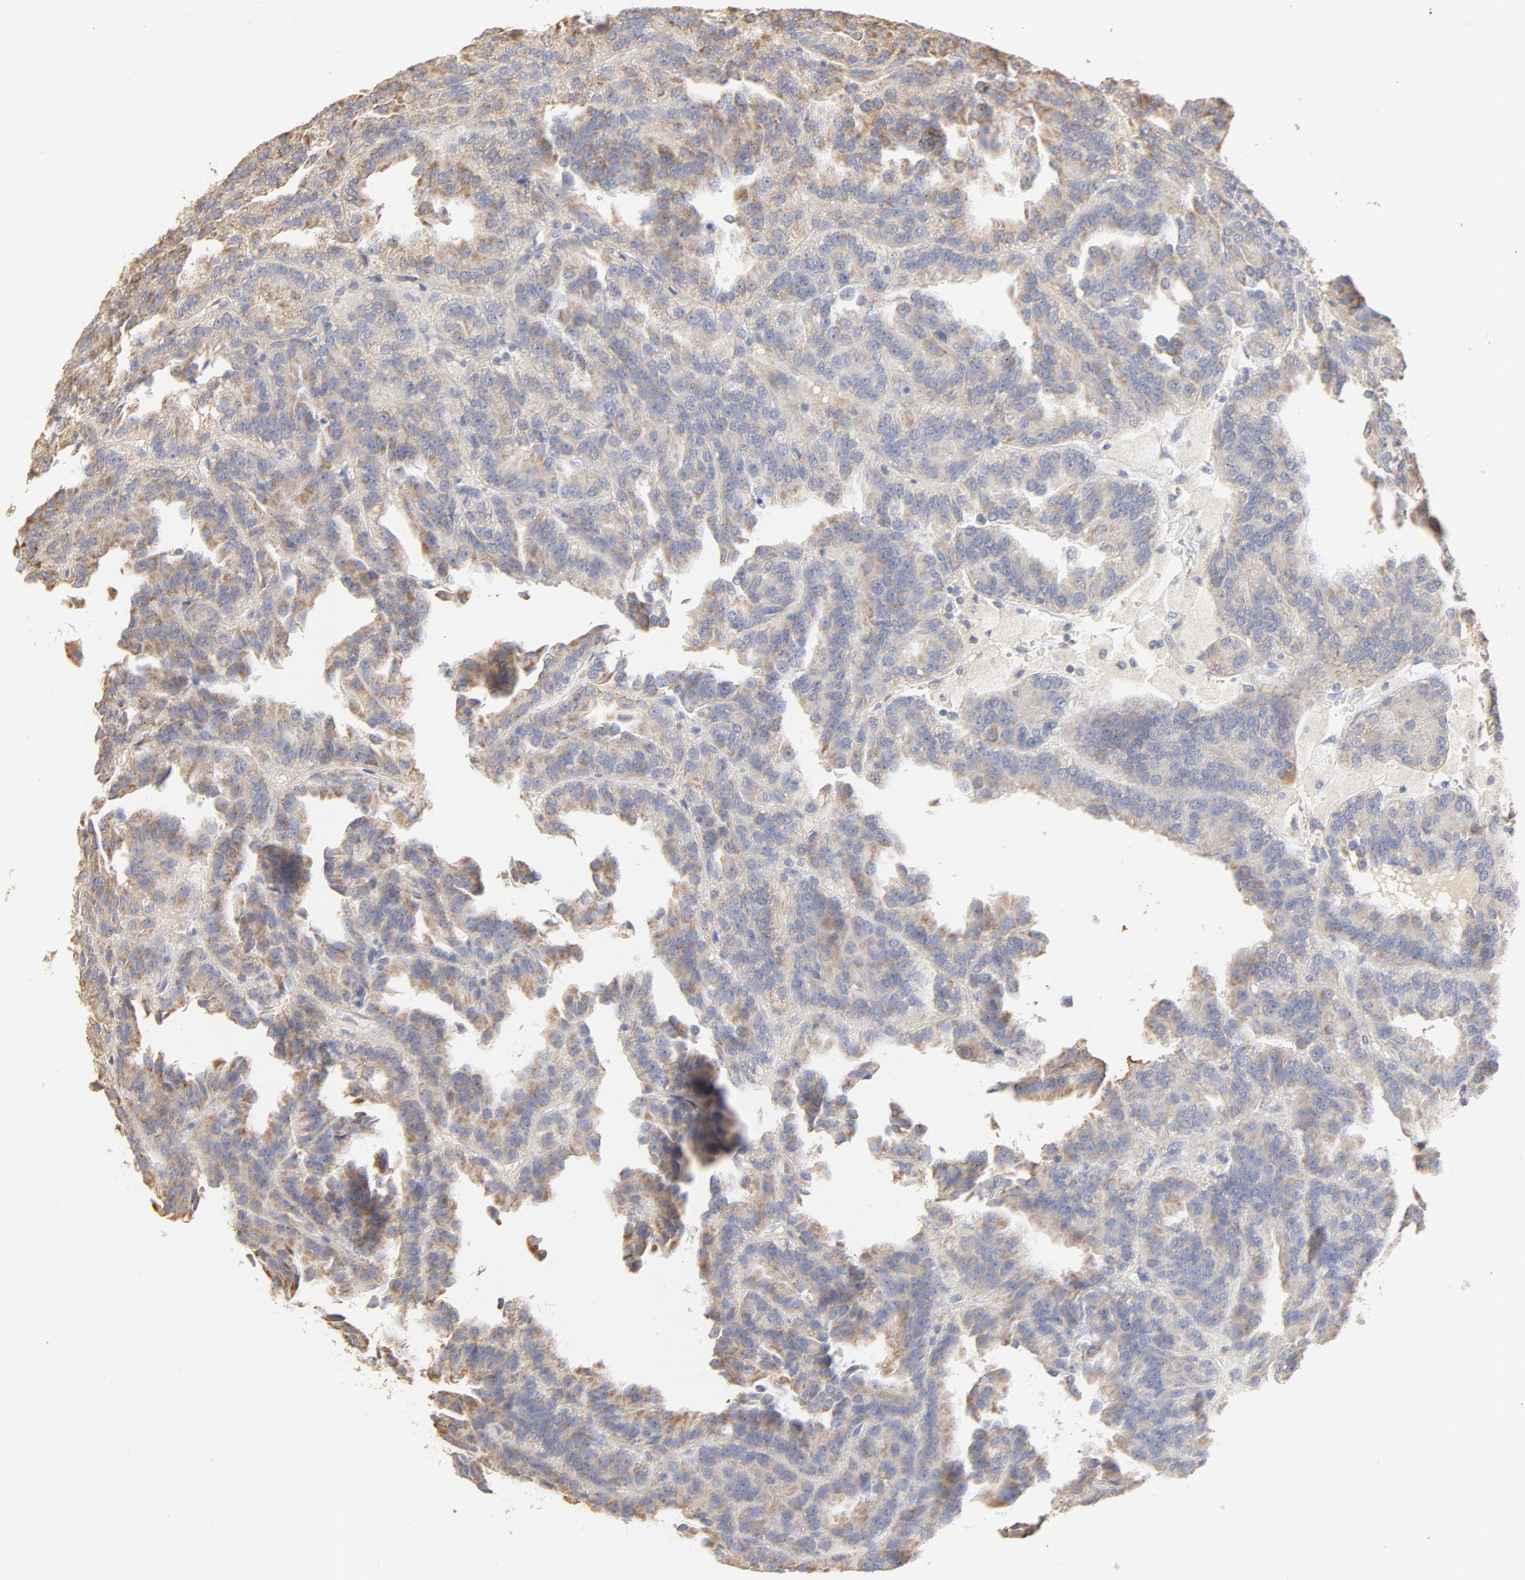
{"staining": {"intensity": "weak", "quantity": "25%-75%", "location": "cytoplasmic/membranous"}, "tissue": "renal cancer", "cell_type": "Tumor cells", "image_type": "cancer", "snomed": [{"axis": "morphology", "description": "Adenocarcinoma, NOS"}, {"axis": "topography", "description": "Kidney"}], "caption": "An image showing weak cytoplasmic/membranous expression in approximately 25%-75% of tumor cells in renal cancer, as visualized by brown immunohistochemical staining.", "gene": "FCGBP", "patient": {"sex": "male", "age": 46}}